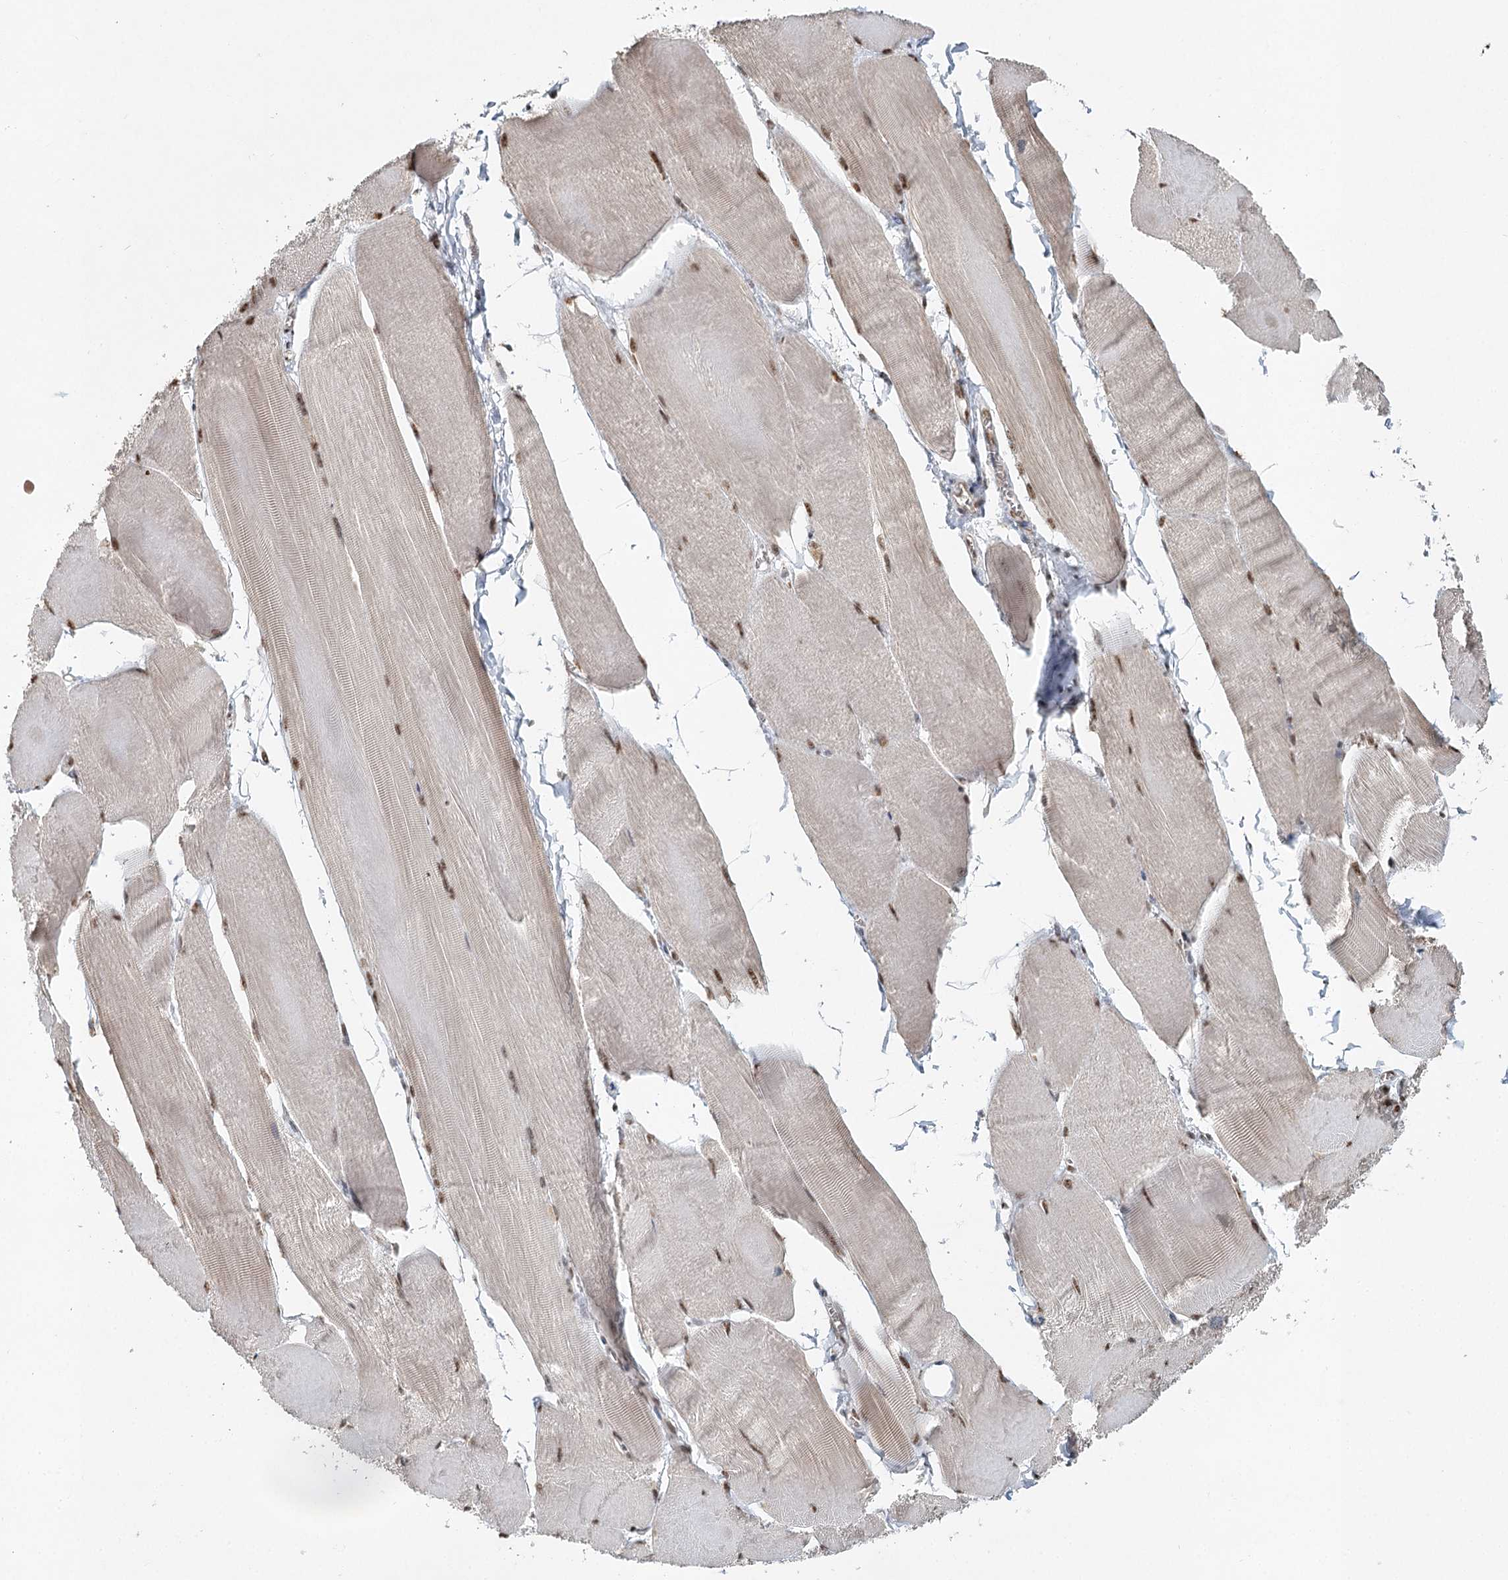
{"staining": {"intensity": "strong", "quantity": ">75%", "location": "cytoplasmic/membranous,nuclear"}, "tissue": "skeletal muscle", "cell_type": "Myocytes", "image_type": "normal", "snomed": [{"axis": "morphology", "description": "Normal tissue, NOS"}, {"axis": "morphology", "description": "Basal cell carcinoma"}, {"axis": "topography", "description": "Skeletal muscle"}], "caption": "About >75% of myocytes in normal human skeletal muscle demonstrate strong cytoplasmic/membranous,nuclear protein expression as visualized by brown immunohistochemical staining.", "gene": "GPALPP1", "patient": {"sex": "female", "age": 64}}